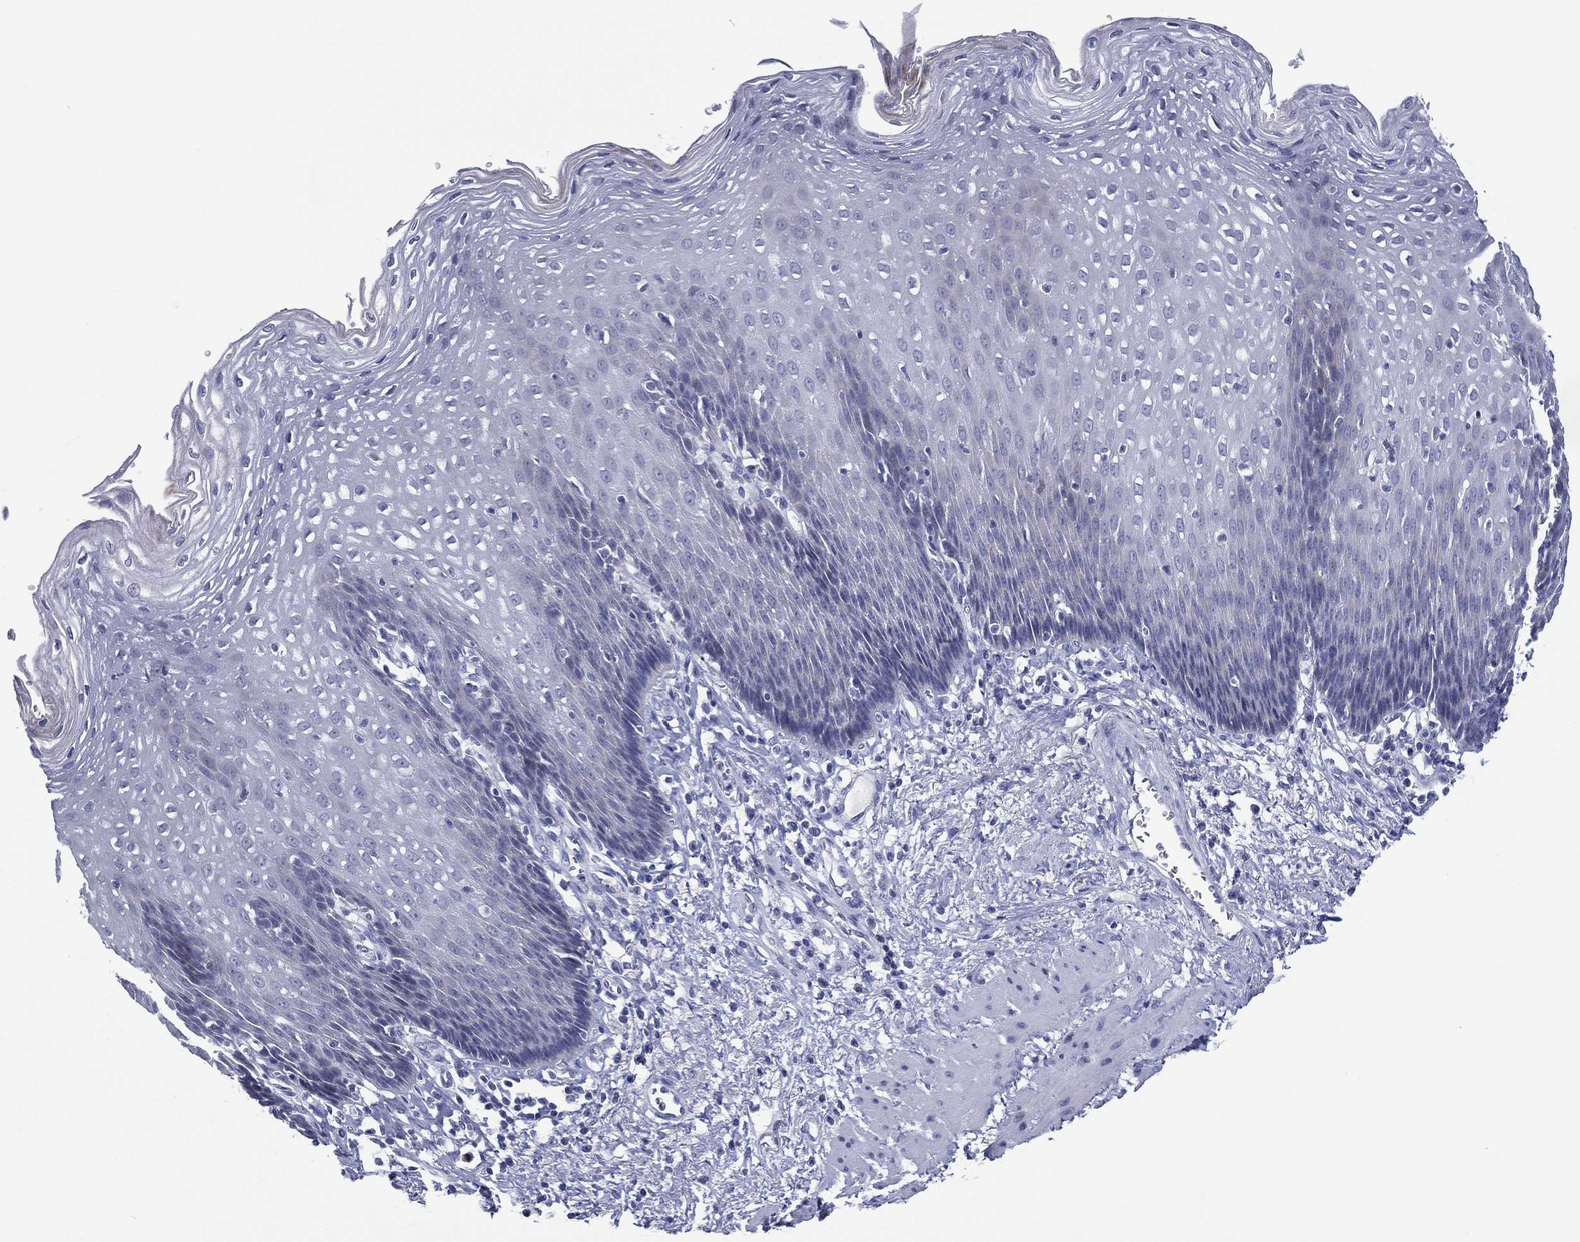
{"staining": {"intensity": "negative", "quantity": "none", "location": "none"}, "tissue": "esophagus", "cell_type": "Squamous epithelial cells", "image_type": "normal", "snomed": [{"axis": "morphology", "description": "Normal tissue, NOS"}, {"axis": "topography", "description": "Esophagus"}], "caption": "IHC image of normal esophagus: human esophagus stained with DAB demonstrates no significant protein positivity in squamous epithelial cells.", "gene": "TRIM31", "patient": {"sex": "male", "age": 57}}